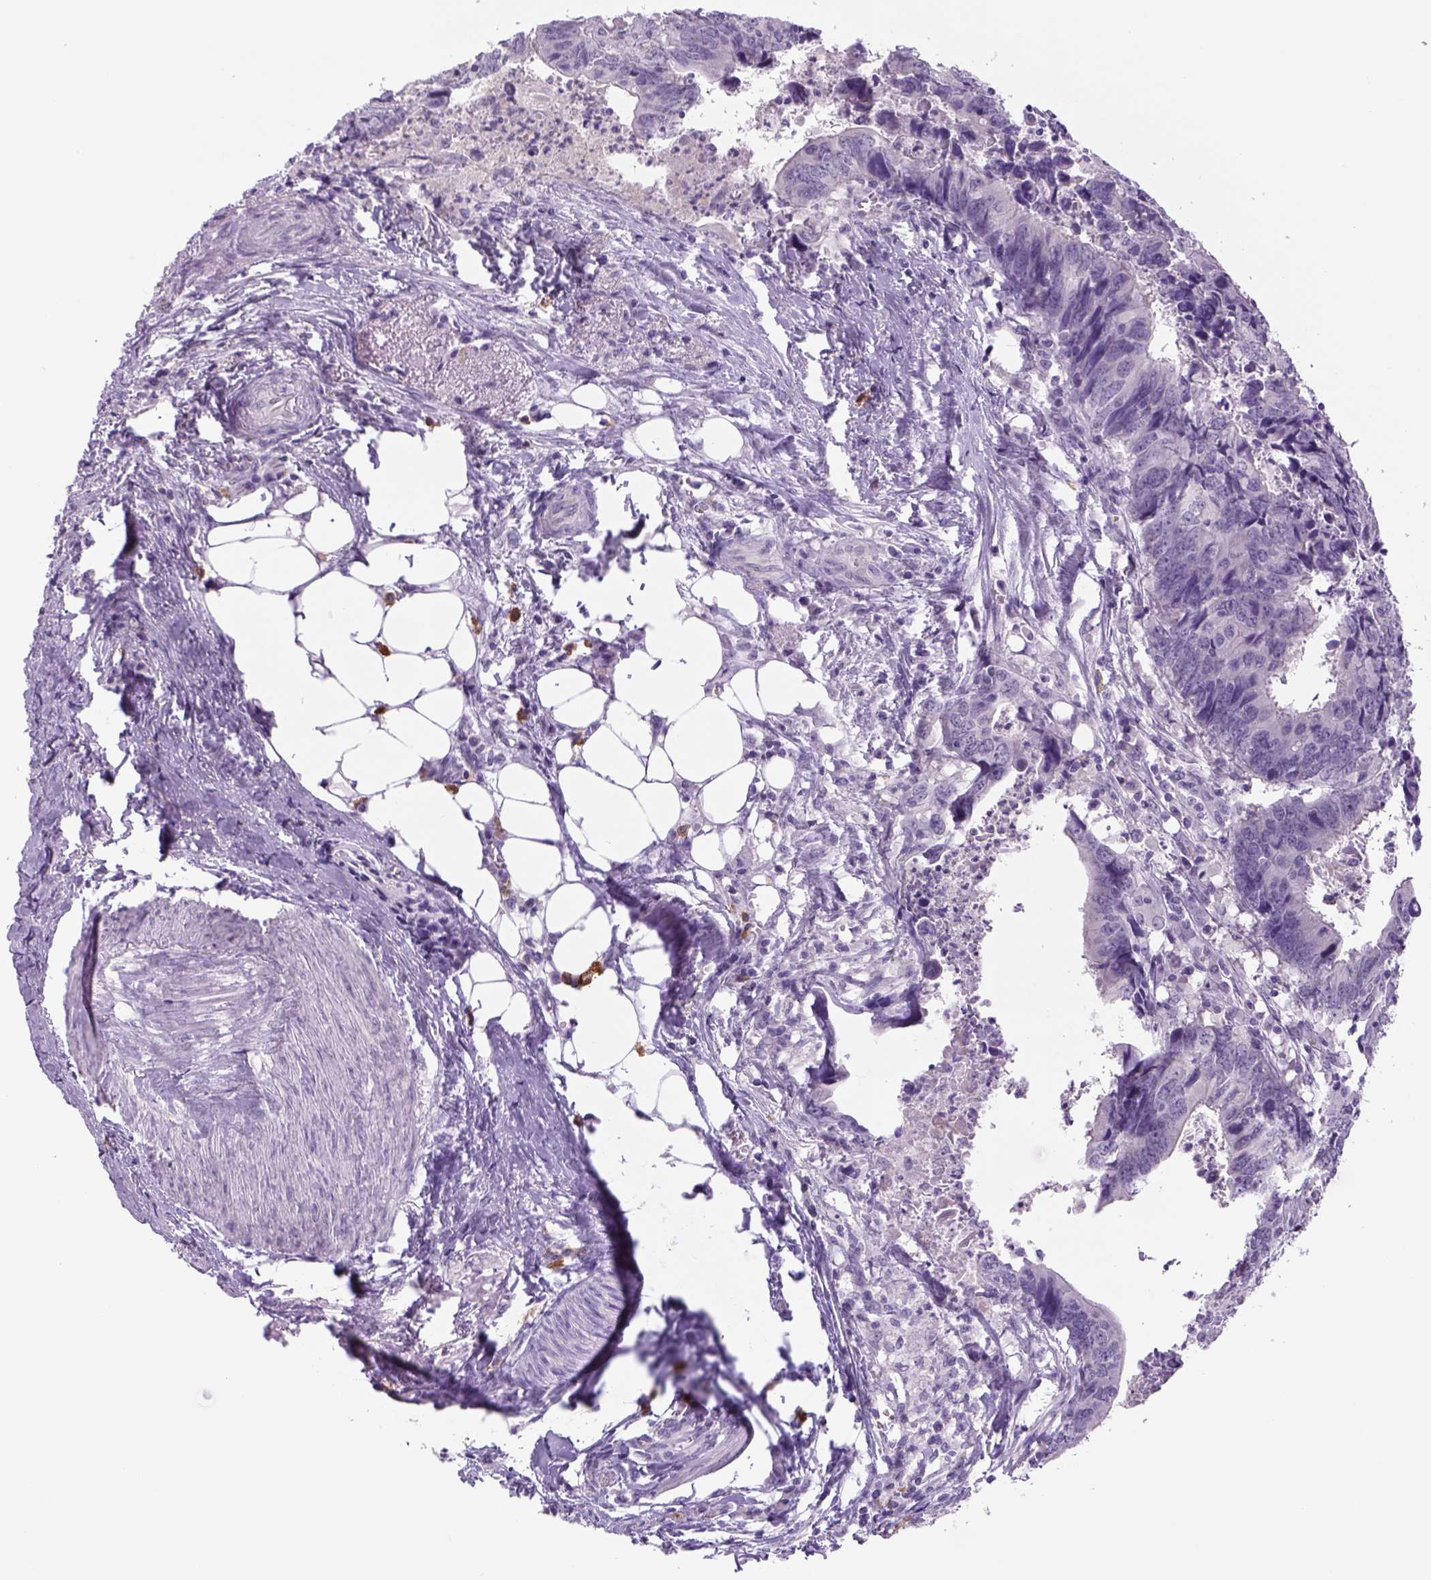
{"staining": {"intensity": "negative", "quantity": "none", "location": "none"}, "tissue": "colorectal cancer", "cell_type": "Tumor cells", "image_type": "cancer", "snomed": [{"axis": "morphology", "description": "Adenocarcinoma, NOS"}, {"axis": "topography", "description": "Colon"}], "caption": "IHC micrograph of neoplastic tissue: colorectal cancer (adenocarcinoma) stained with DAB (3,3'-diaminobenzidine) exhibits no significant protein staining in tumor cells.", "gene": "DBH", "patient": {"sex": "female", "age": 82}}